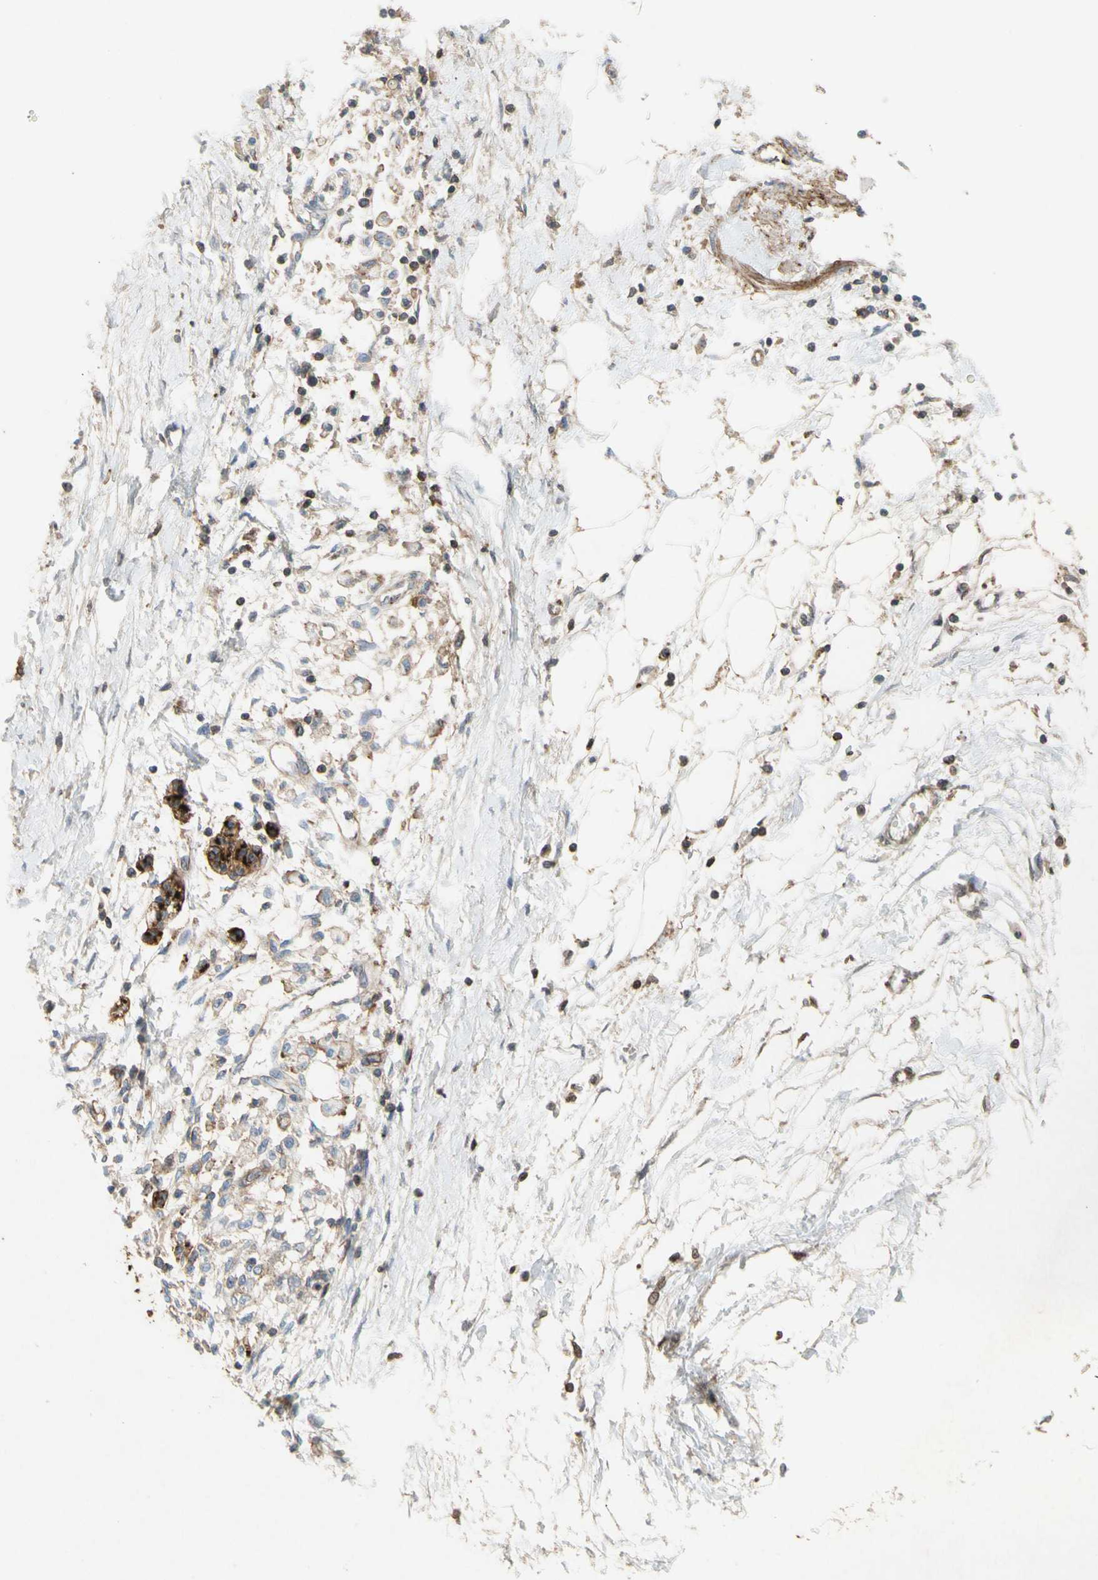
{"staining": {"intensity": "strong", "quantity": "25%-75%", "location": "cytoplasmic/membranous"}, "tissue": "pancreatic cancer", "cell_type": "Tumor cells", "image_type": "cancer", "snomed": [{"axis": "morphology", "description": "Adenocarcinoma, NOS"}, {"axis": "topography", "description": "Pancreas"}], "caption": "Pancreatic cancer stained with immunohistochemistry shows strong cytoplasmic/membranous positivity in approximately 25%-75% of tumor cells. (DAB (3,3'-diaminobenzidine) IHC with brightfield microscopy, high magnification).", "gene": "ATP2A3", "patient": {"sex": "male", "age": 56}}